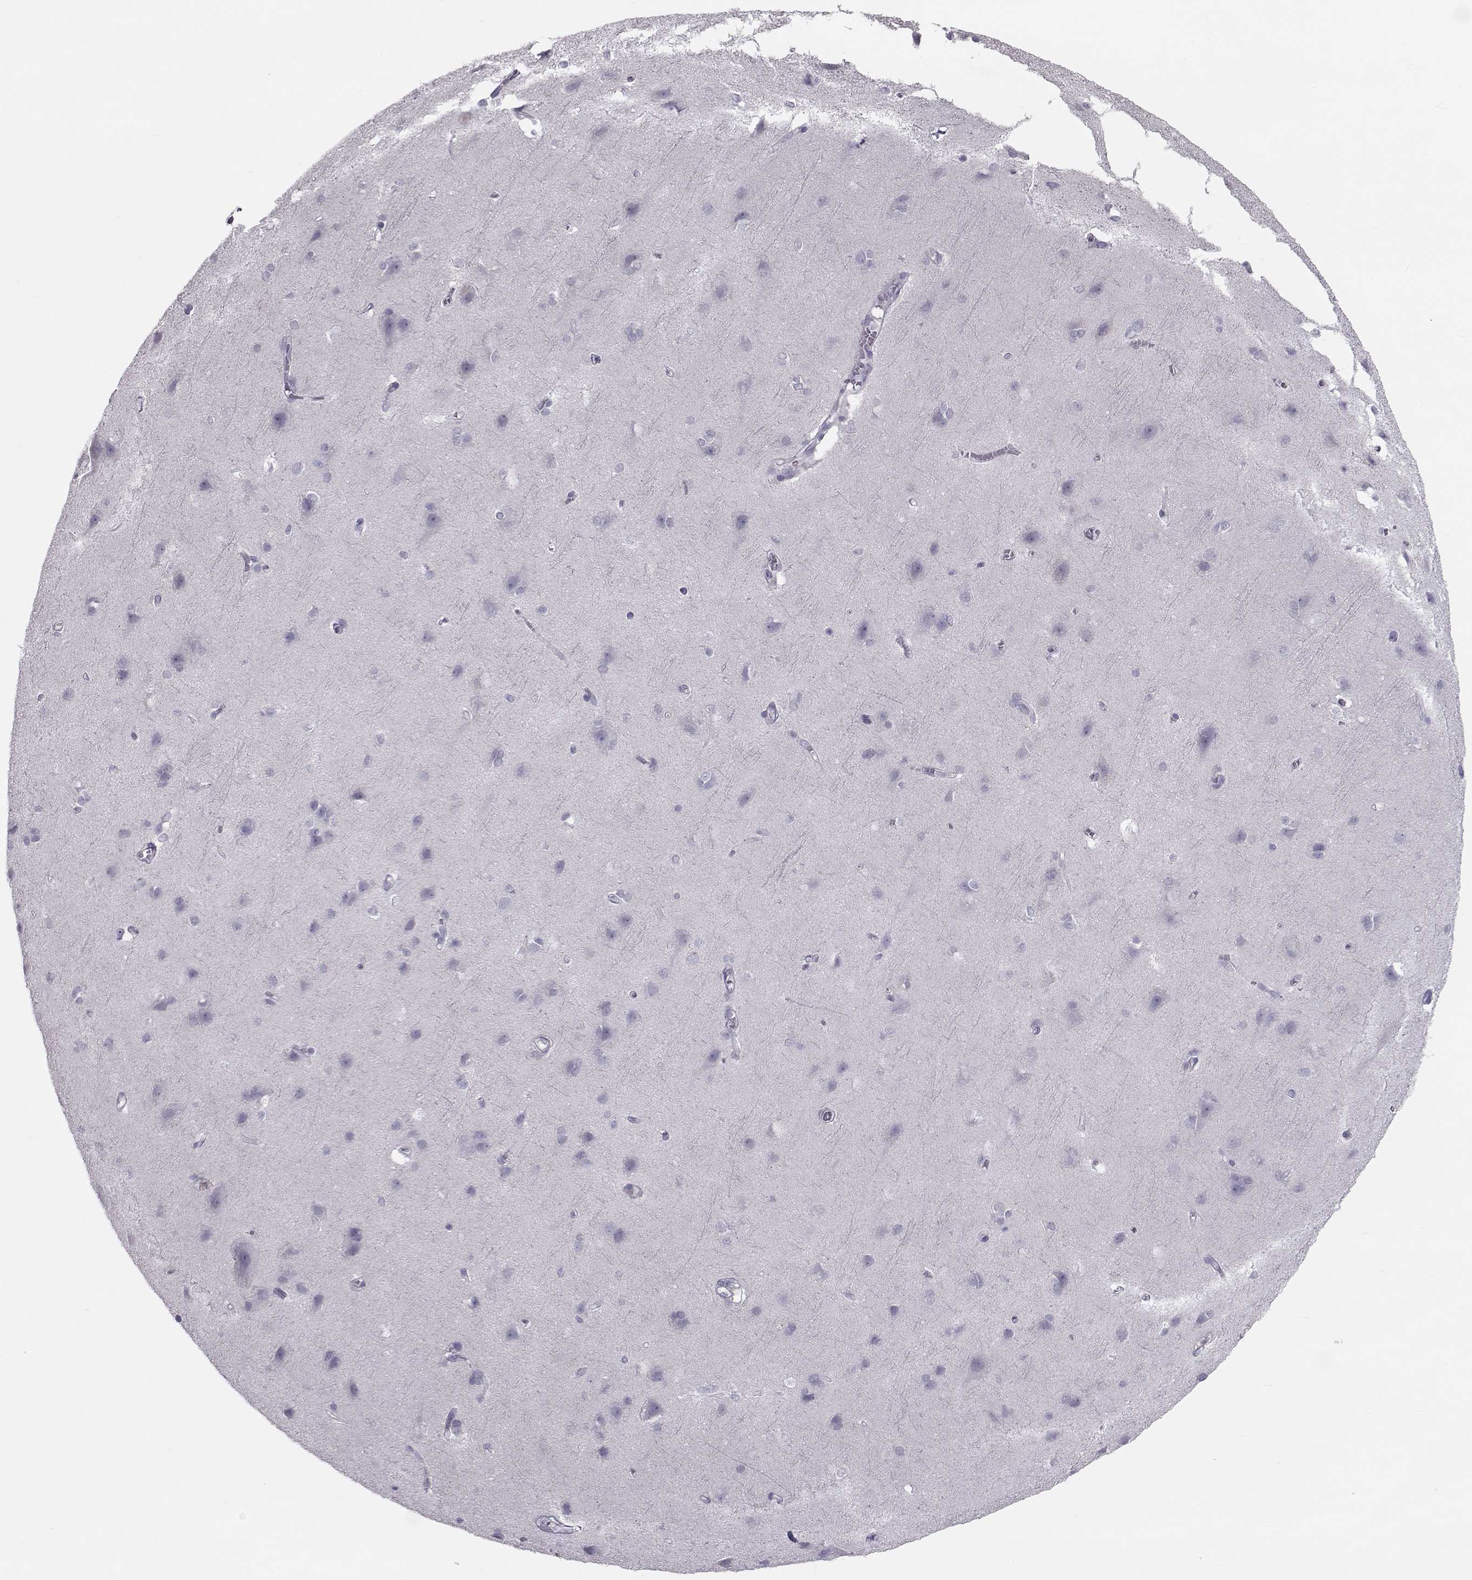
{"staining": {"intensity": "negative", "quantity": "none", "location": "none"}, "tissue": "cerebral cortex", "cell_type": "Endothelial cells", "image_type": "normal", "snomed": [{"axis": "morphology", "description": "Normal tissue, NOS"}, {"axis": "topography", "description": "Cerebral cortex"}], "caption": "Immunohistochemistry (IHC) micrograph of unremarkable cerebral cortex: cerebral cortex stained with DAB (3,3'-diaminobenzidine) exhibits no significant protein staining in endothelial cells.", "gene": "GARIN3", "patient": {"sex": "male", "age": 37}}